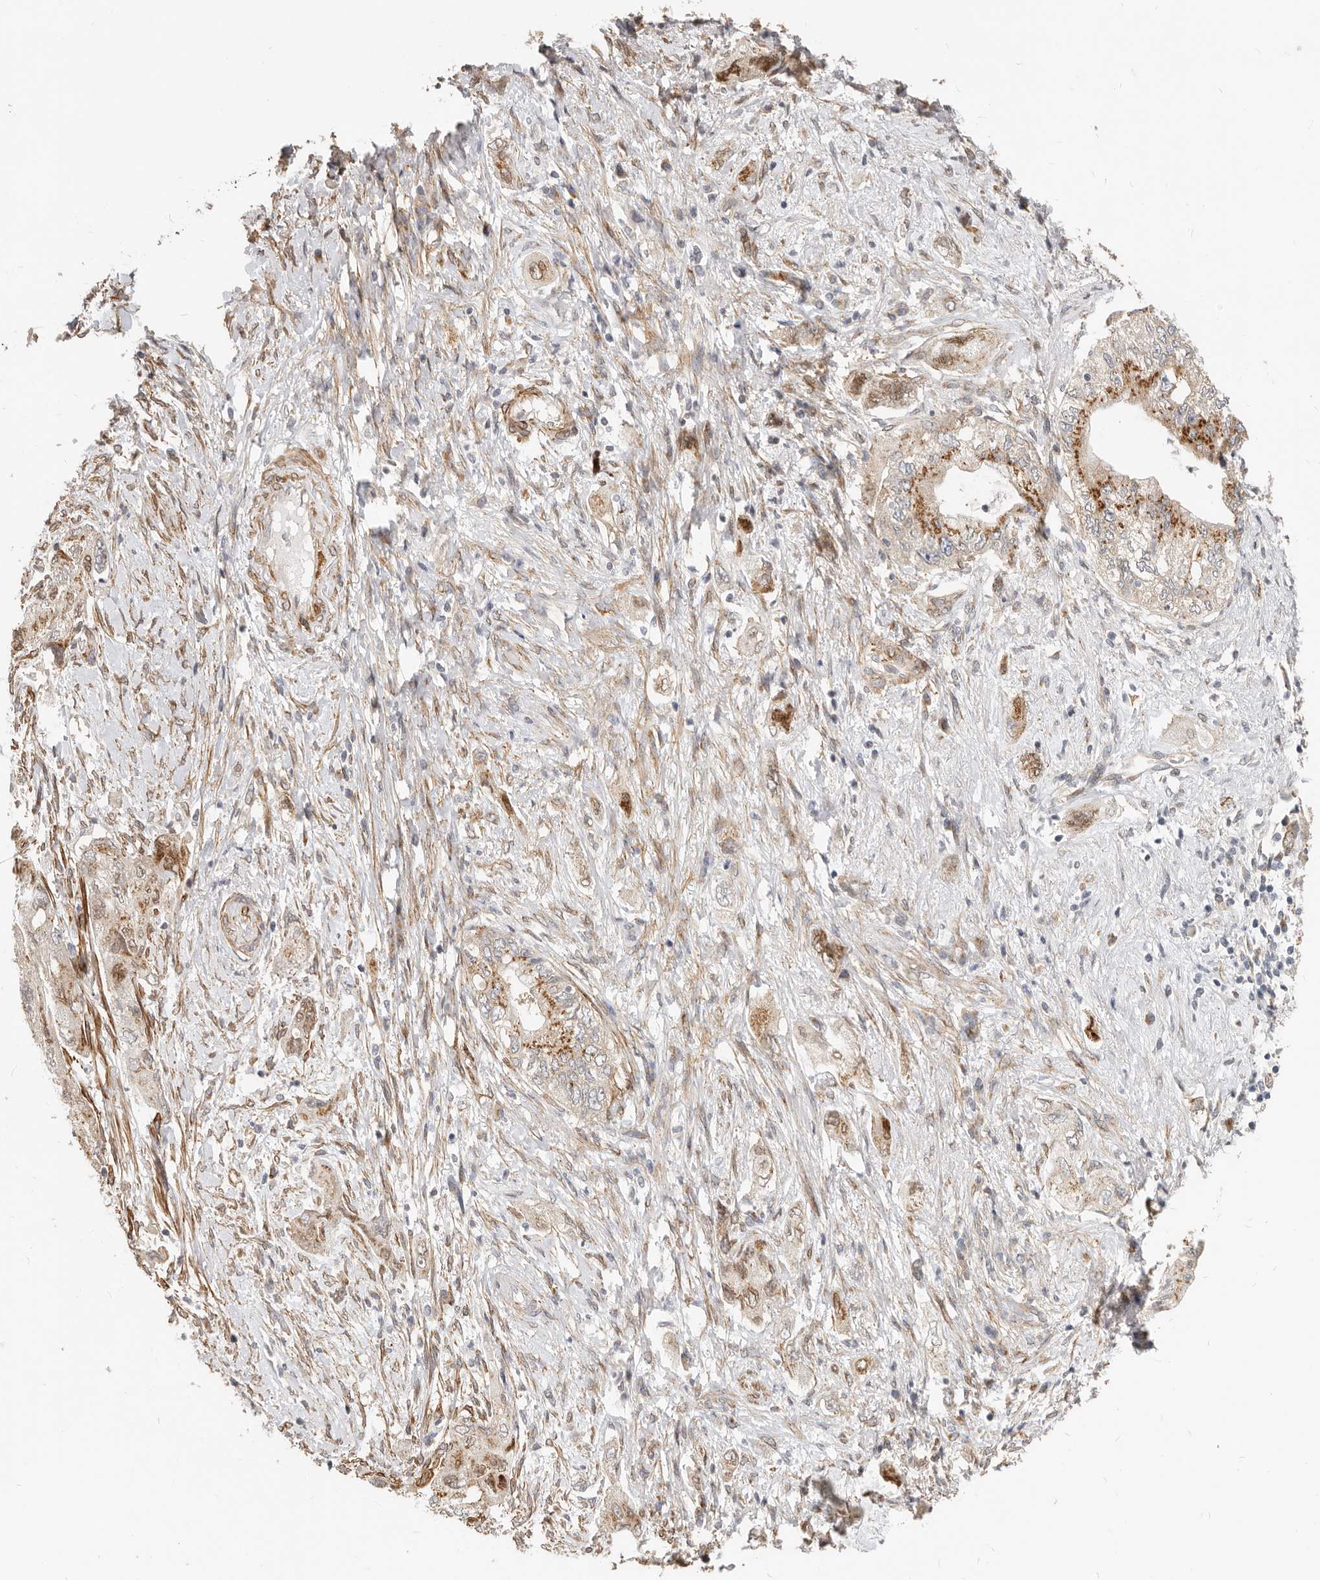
{"staining": {"intensity": "moderate", "quantity": ">75%", "location": "cytoplasmic/membranous,nuclear"}, "tissue": "pancreatic cancer", "cell_type": "Tumor cells", "image_type": "cancer", "snomed": [{"axis": "morphology", "description": "Adenocarcinoma, NOS"}, {"axis": "topography", "description": "Pancreas"}], "caption": "Moderate cytoplasmic/membranous and nuclear protein positivity is appreciated in approximately >75% of tumor cells in pancreatic cancer (adenocarcinoma). (Stains: DAB (3,3'-diaminobenzidine) in brown, nuclei in blue, Microscopy: brightfield microscopy at high magnification).", "gene": "RABAC1", "patient": {"sex": "female", "age": 73}}